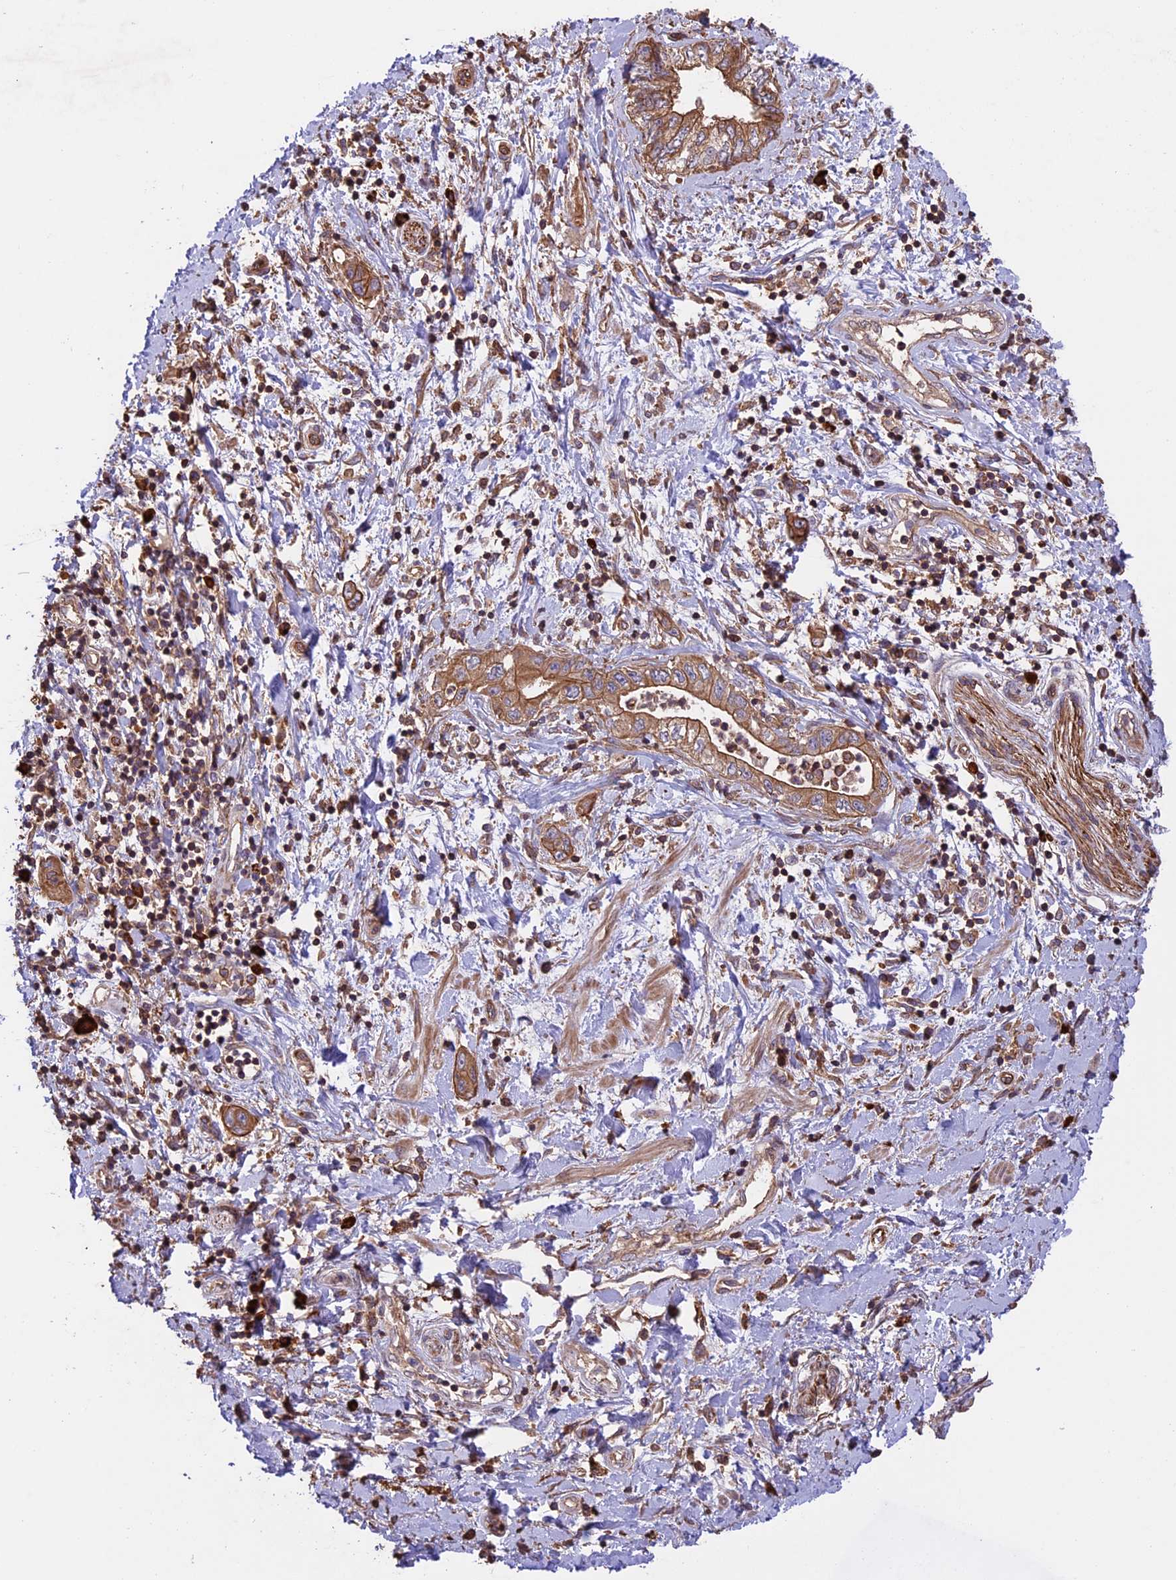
{"staining": {"intensity": "moderate", "quantity": "25%-75%", "location": "cytoplasmic/membranous"}, "tissue": "pancreatic cancer", "cell_type": "Tumor cells", "image_type": "cancer", "snomed": [{"axis": "morphology", "description": "Adenocarcinoma, NOS"}, {"axis": "topography", "description": "Pancreas"}], "caption": "Adenocarcinoma (pancreatic) stained with a brown dye shows moderate cytoplasmic/membranous positive expression in approximately 25%-75% of tumor cells.", "gene": "GAS8", "patient": {"sex": "female", "age": 73}}